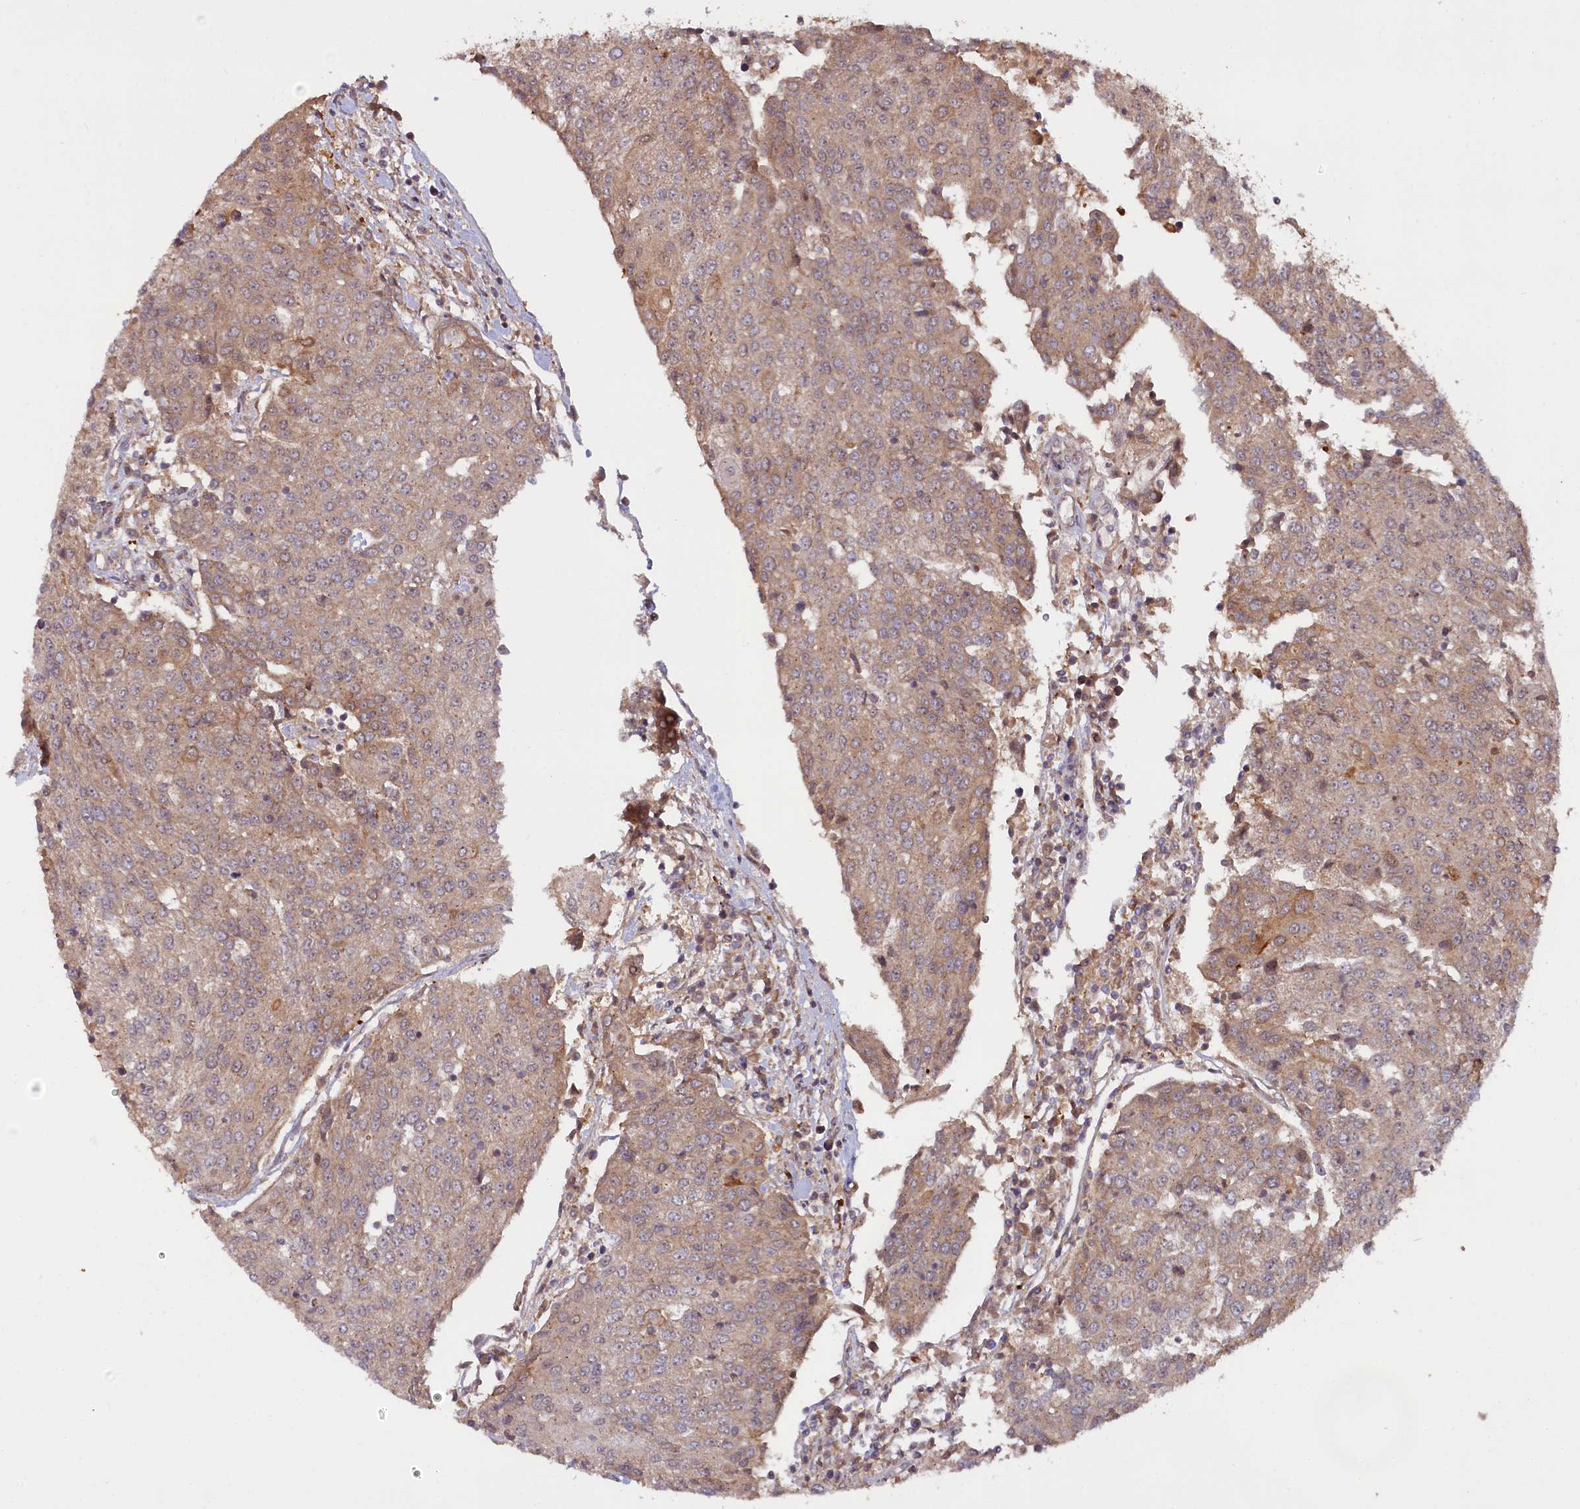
{"staining": {"intensity": "weak", "quantity": ">75%", "location": "cytoplasmic/membranous"}, "tissue": "urothelial cancer", "cell_type": "Tumor cells", "image_type": "cancer", "snomed": [{"axis": "morphology", "description": "Urothelial carcinoma, High grade"}, {"axis": "topography", "description": "Urinary bladder"}], "caption": "Urothelial cancer tissue displays weak cytoplasmic/membranous staining in about >75% of tumor cells, visualized by immunohistochemistry. (brown staining indicates protein expression, while blue staining denotes nuclei).", "gene": "NEDD1", "patient": {"sex": "female", "age": 85}}